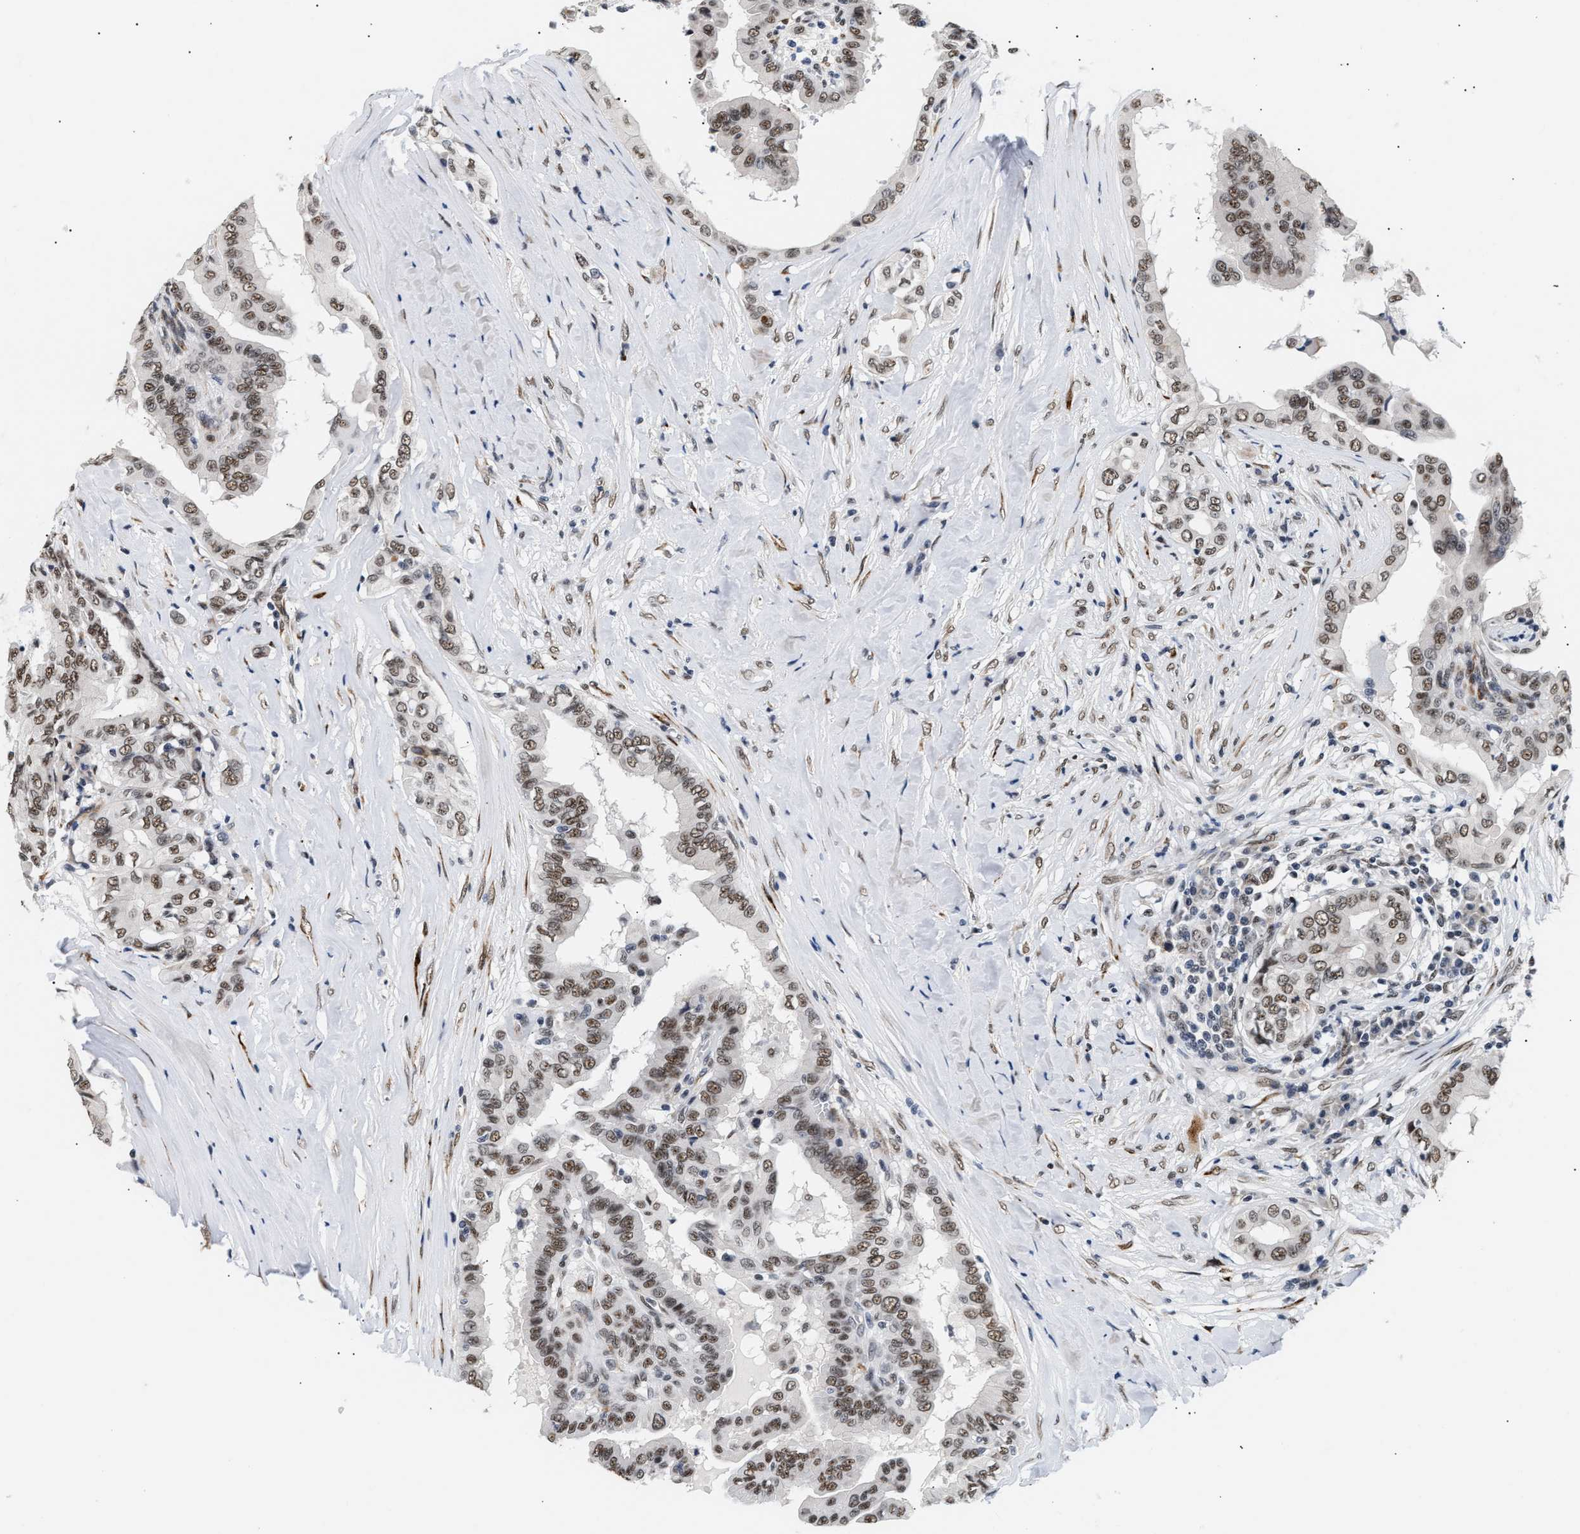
{"staining": {"intensity": "moderate", "quantity": ">75%", "location": "nuclear"}, "tissue": "thyroid cancer", "cell_type": "Tumor cells", "image_type": "cancer", "snomed": [{"axis": "morphology", "description": "Papillary adenocarcinoma, NOS"}, {"axis": "topography", "description": "Thyroid gland"}], "caption": "A micrograph of papillary adenocarcinoma (thyroid) stained for a protein demonstrates moderate nuclear brown staining in tumor cells.", "gene": "THOC1", "patient": {"sex": "male", "age": 33}}